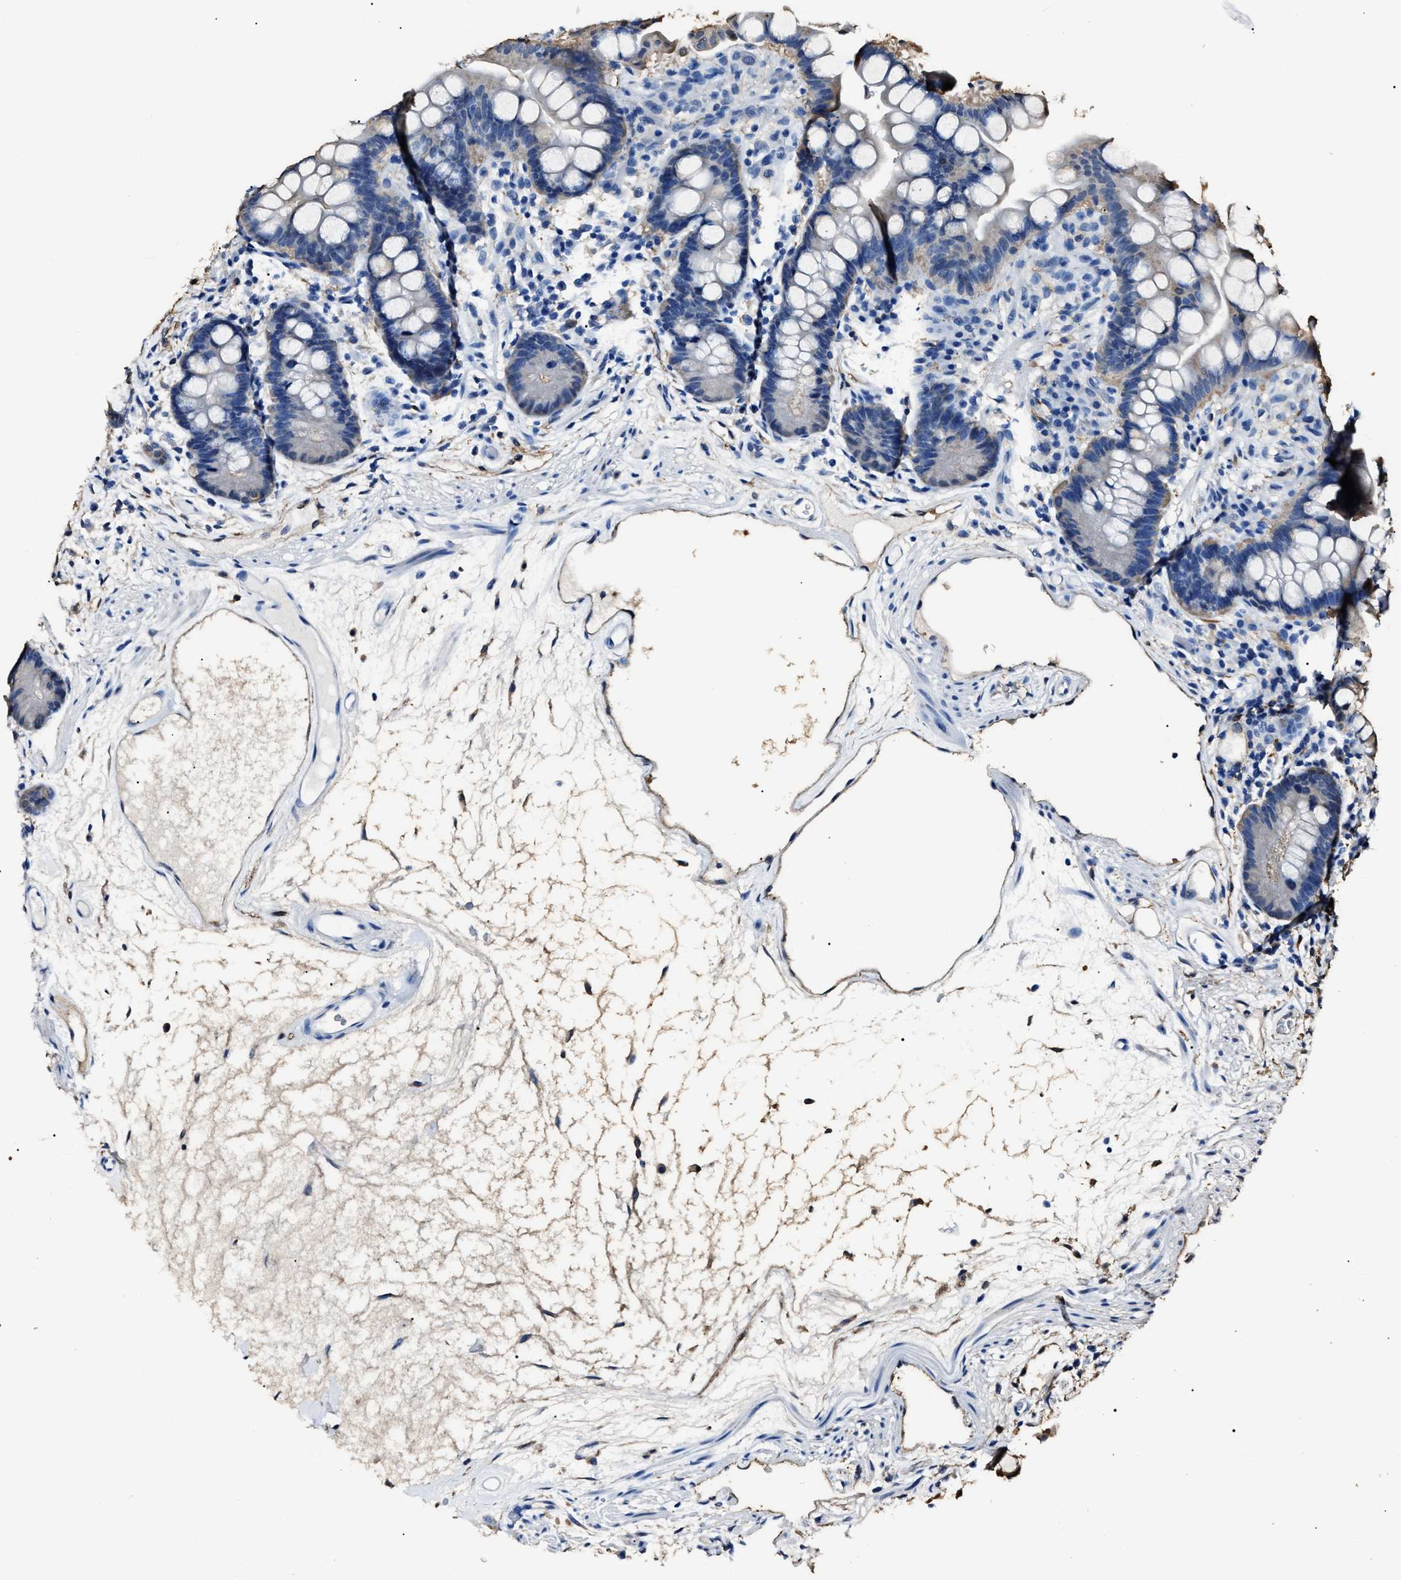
{"staining": {"intensity": "weak", "quantity": "25%-75%", "location": "cytoplasmic/membranous"}, "tissue": "colon", "cell_type": "Endothelial cells", "image_type": "normal", "snomed": [{"axis": "morphology", "description": "Normal tissue, NOS"}, {"axis": "topography", "description": "Colon"}], "caption": "DAB (3,3'-diaminobenzidine) immunohistochemical staining of benign colon shows weak cytoplasmic/membranous protein positivity in about 25%-75% of endothelial cells.", "gene": "ALDH1A1", "patient": {"sex": "male", "age": 73}}